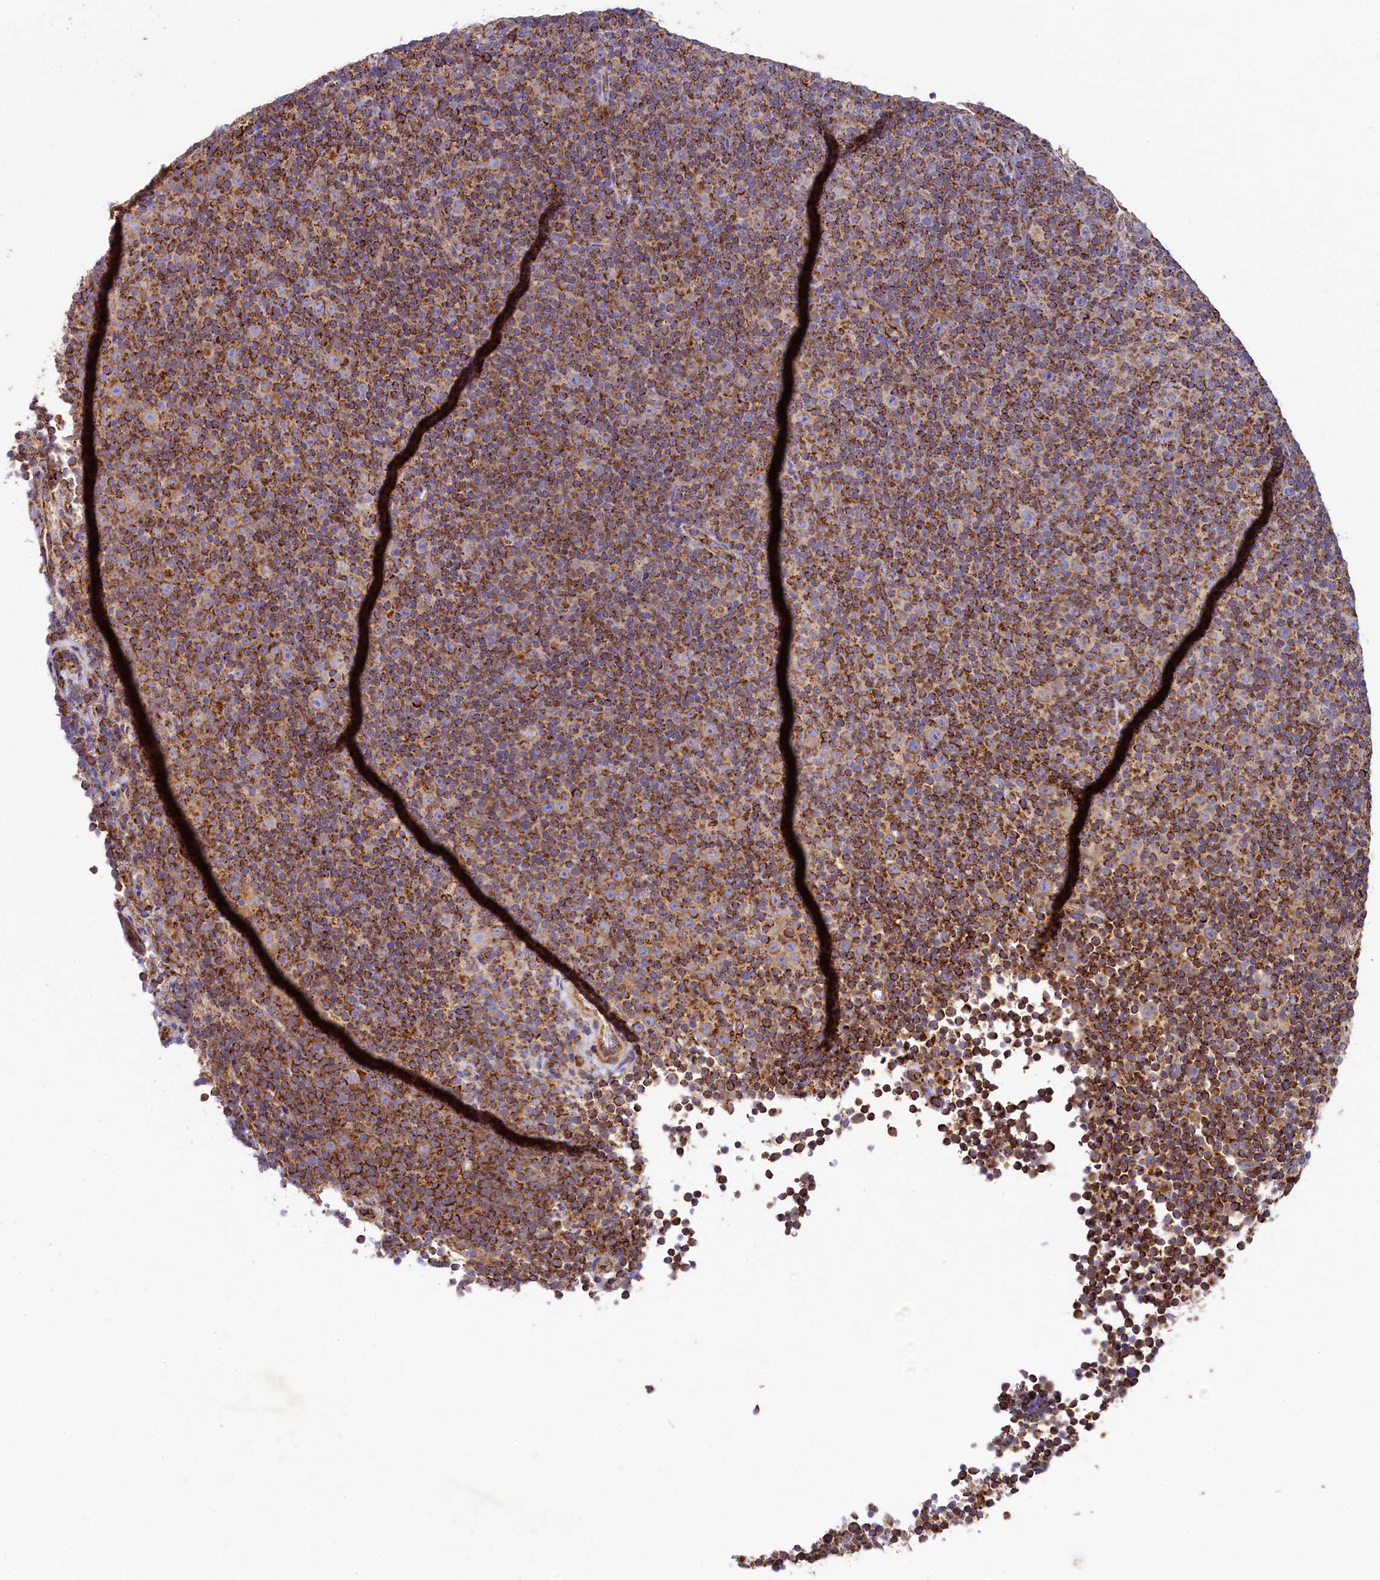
{"staining": {"intensity": "moderate", "quantity": "25%-75%", "location": "cytoplasmic/membranous"}, "tissue": "lymphoma", "cell_type": "Tumor cells", "image_type": "cancer", "snomed": [{"axis": "morphology", "description": "Malignant lymphoma, non-Hodgkin's type, Low grade"}, {"axis": "topography", "description": "Lymph node"}], "caption": "Lymphoma was stained to show a protein in brown. There is medium levels of moderate cytoplasmic/membranous expression in about 25%-75% of tumor cells.", "gene": "CLYBL", "patient": {"sex": "female", "age": 67}}